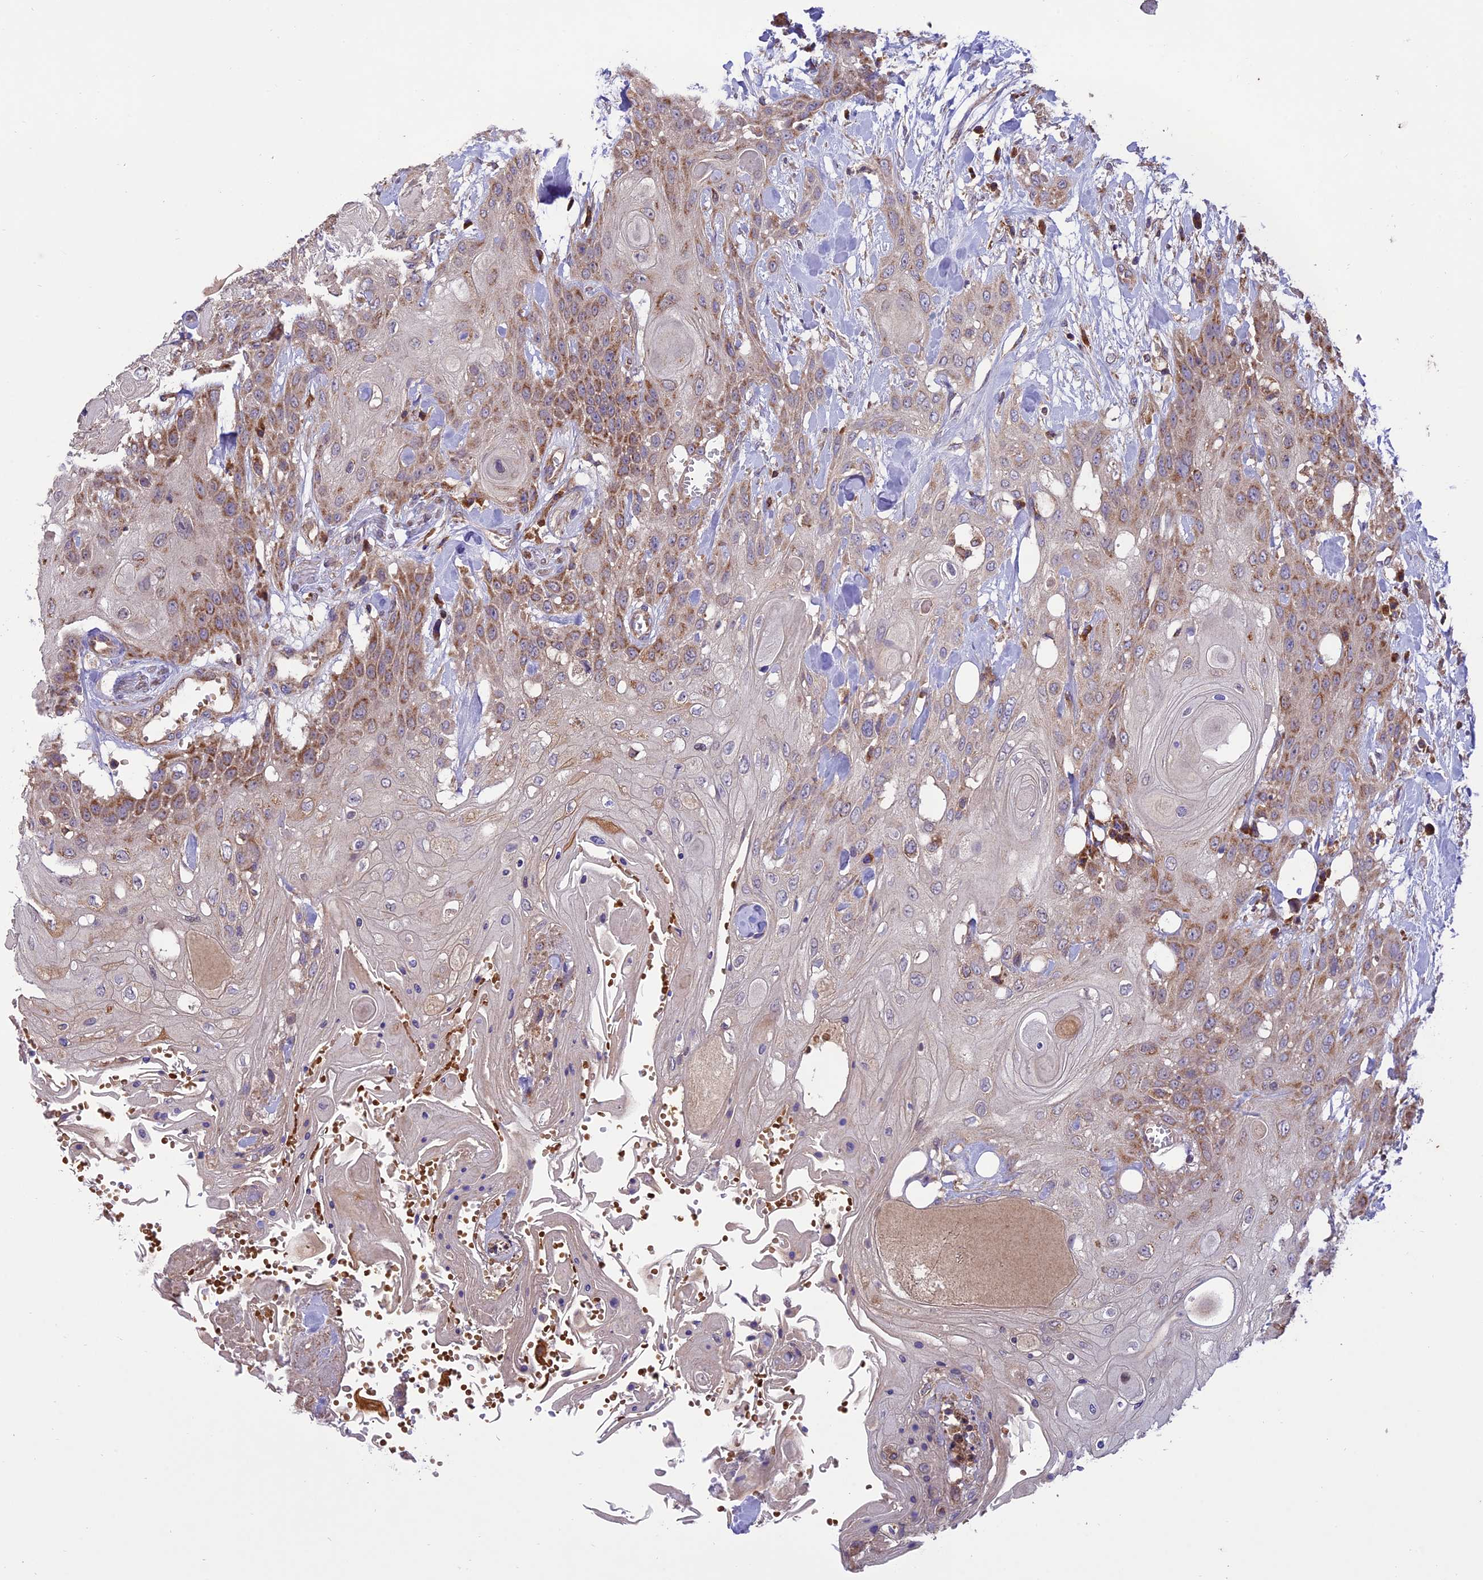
{"staining": {"intensity": "moderate", "quantity": "<25%", "location": "cytoplasmic/membranous"}, "tissue": "head and neck cancer", "cell_type": "Tumor cells", "image_type": "cancer", "snomed": [{"axis": "morphology", "description": "Squamous cell carcinoma, NOS"}, {"axis": "topography", "description": "Head-Neck"}], "caption": "Tumor cells reveal moderate cytoplasmic/membranous staining in approximately <25% of cells in head and neck cancer.", "gene": "NDUFAF1", "patient": {"sex": "female", "age": 43}}